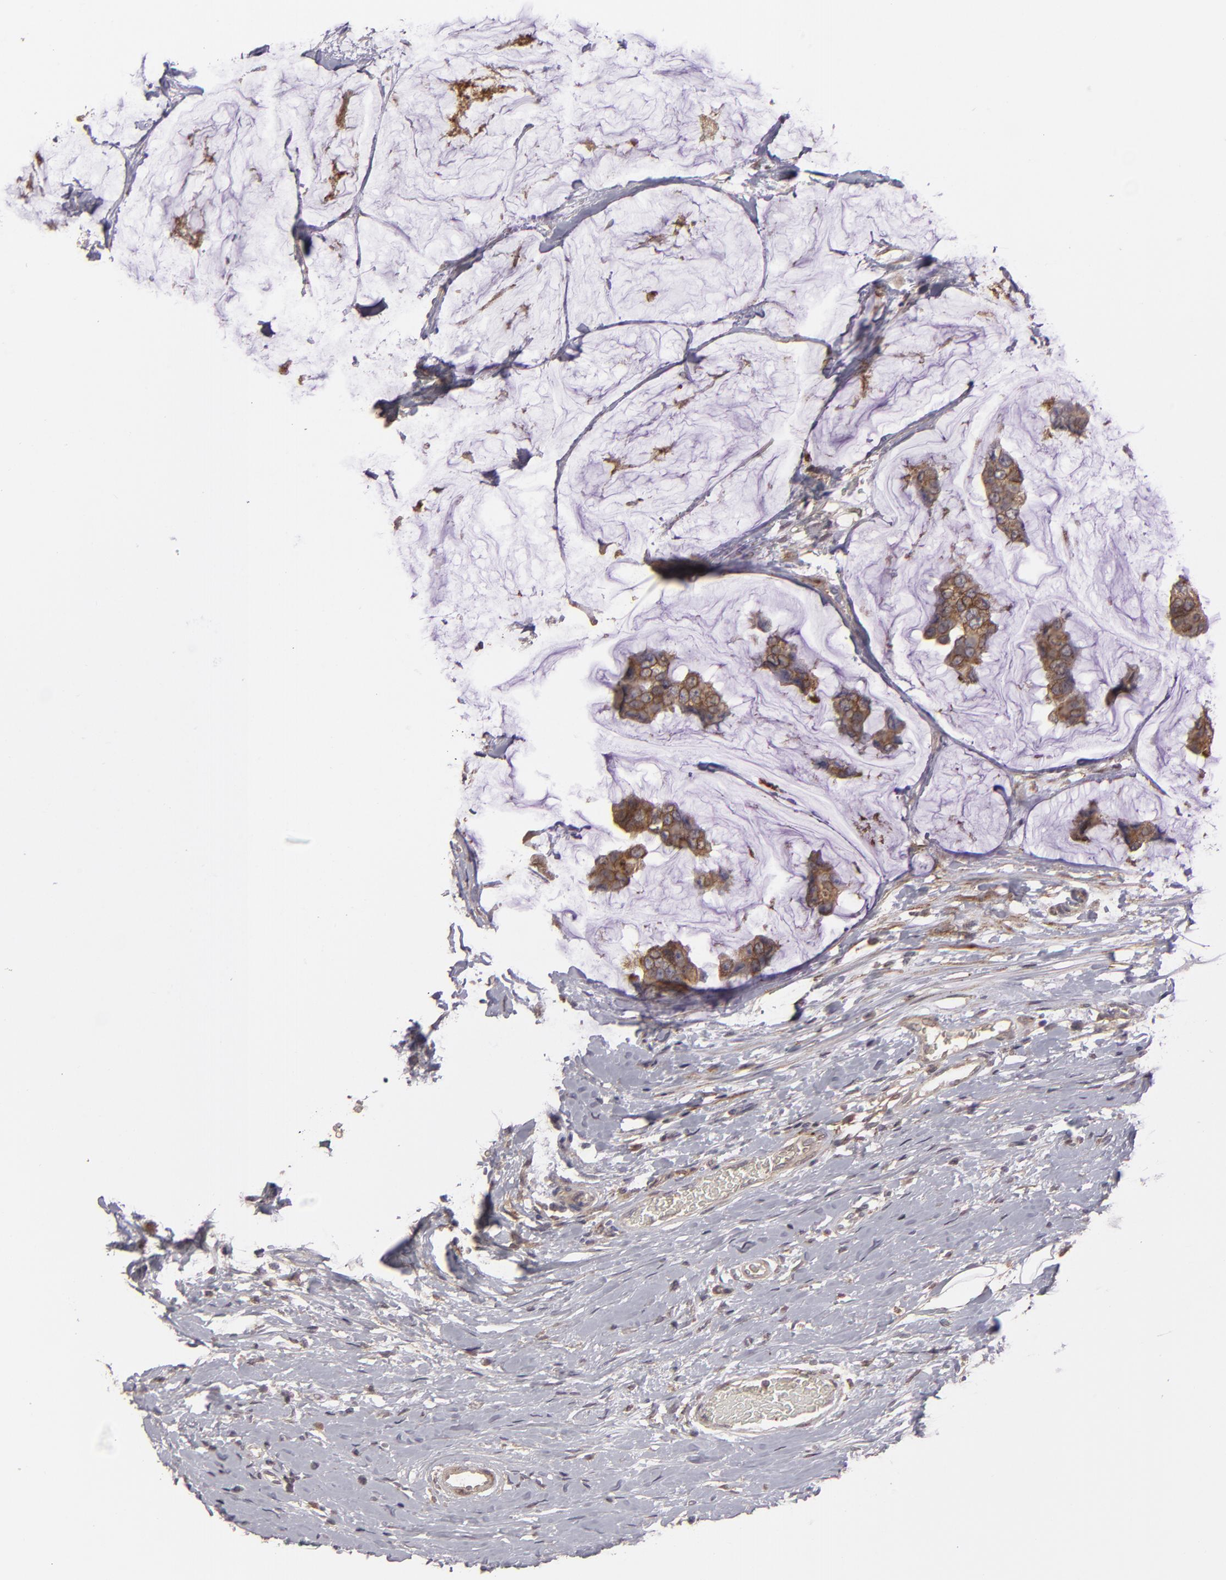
{"staining": {"intensity": "moderate", "quantity": "25%-75%", "location": "cytoplasmic/membranous"}, "tissue": "breast cancer", "cell_type": "Tumor cells", "image_type": "cancer", "snomed": [{"axis": "morphology", "description": "Normal tissue, NOS"}, {"axis": "morphology", "description": "Duct carcinoma"}, {"axis": "topography", "description": "Breast"}], "caption": "Brown immunohistochemical staining in breast cancer displays moderate cytoplasmic/membranous expression in about 25%-75% of tumor cells.", "gene": "ITGB5", "patient": {"sex": "female", "age": 50}}